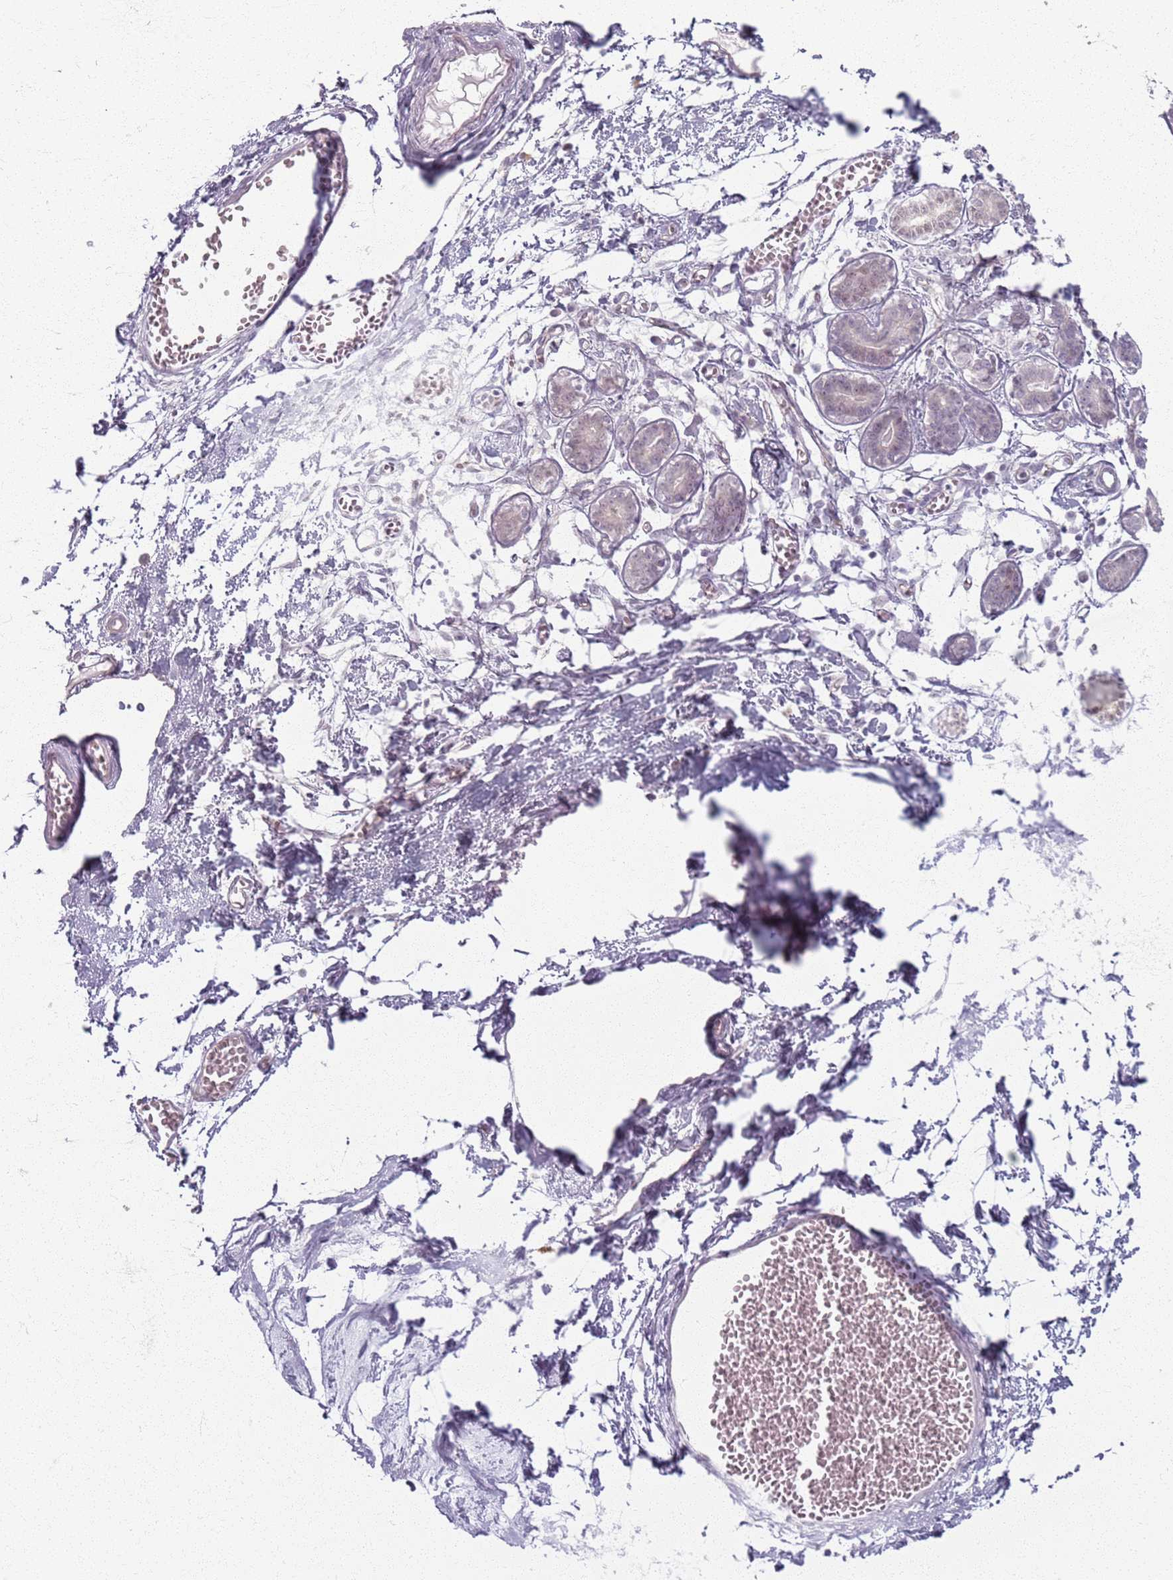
{"staining": {"intensity": "negative", "quantity": "none", "location": "none"}, "tissue": "breast", "cell_type": "Adipocytes", "image_type": "normal", "snomed": [{"axis": "morphology", "description": "Normal tissue, NOS"}, {"axis": "topography", "description": "Breast"}], "caption": "Immunohistochemistry (IHC) of normal breast reveals no staining in adipocytes.", "gene": "KCNA5", "patient": {"sex": "female", "age": 27}}